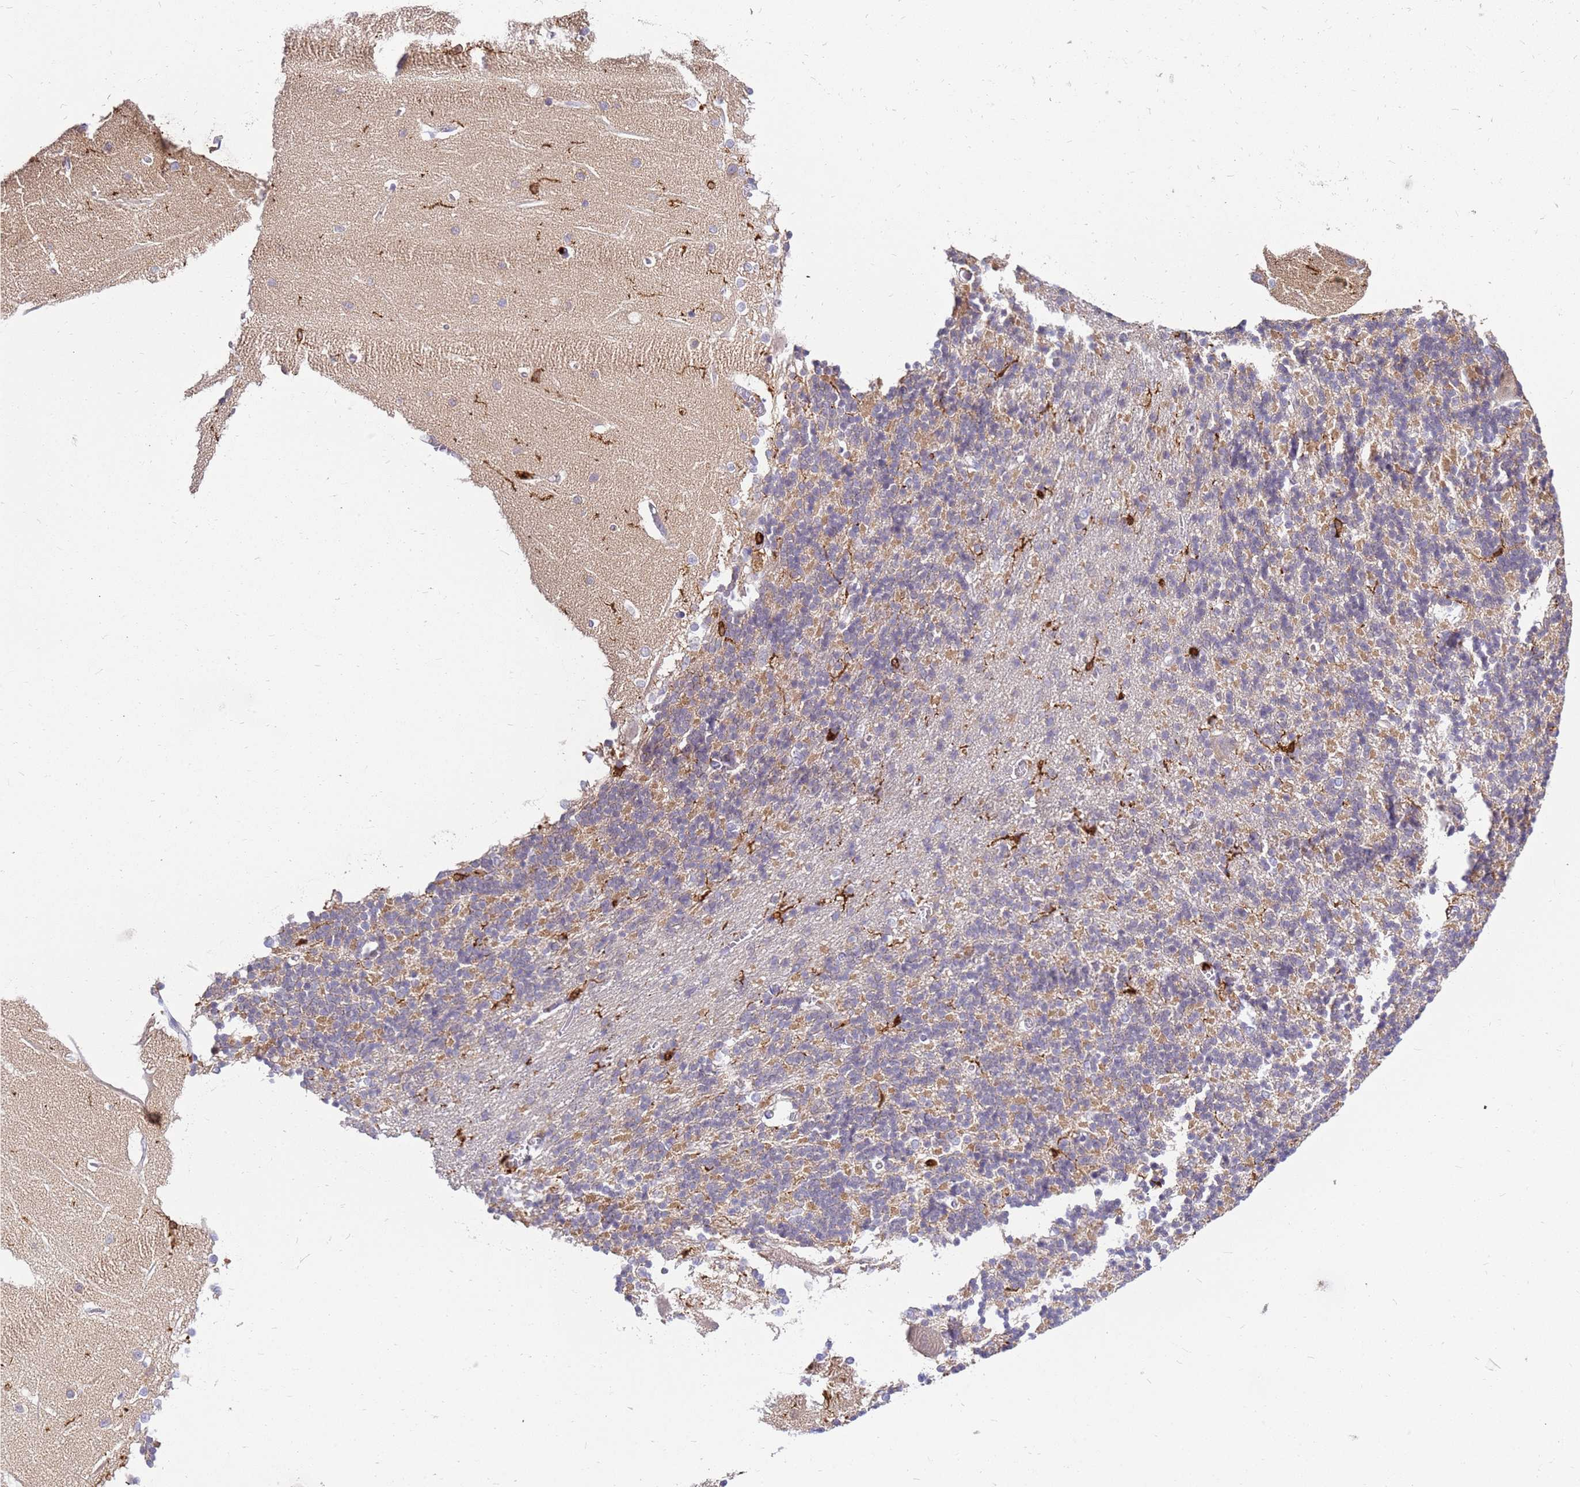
{"staining": {"intensity": "weak", "quantity": "25%-75%", "location": "cytoplasmic/membranous"}, "tissue": "cerebellum", "cell_type": "Cells in granular layer", "image_type": "normal", "snomed": [{"axis": "morphology", "description": "Normal tissue, NOS"}, {"axis": "topography", "description": "Cerebellum"}], "caption": "An immunohistochemistry photomicrograph of unremarkable tissue is shown. Protein staining in brown labels weak cytoplasmic/membranous positivity in cerebellum within cells in granular layer. (Stains: DAB in brown, nuclei in blue, Microscopy: brightfield microscopy at high magnification).", "gene": "CORO1A", "patient": {"sex": "male", "age": 37}}